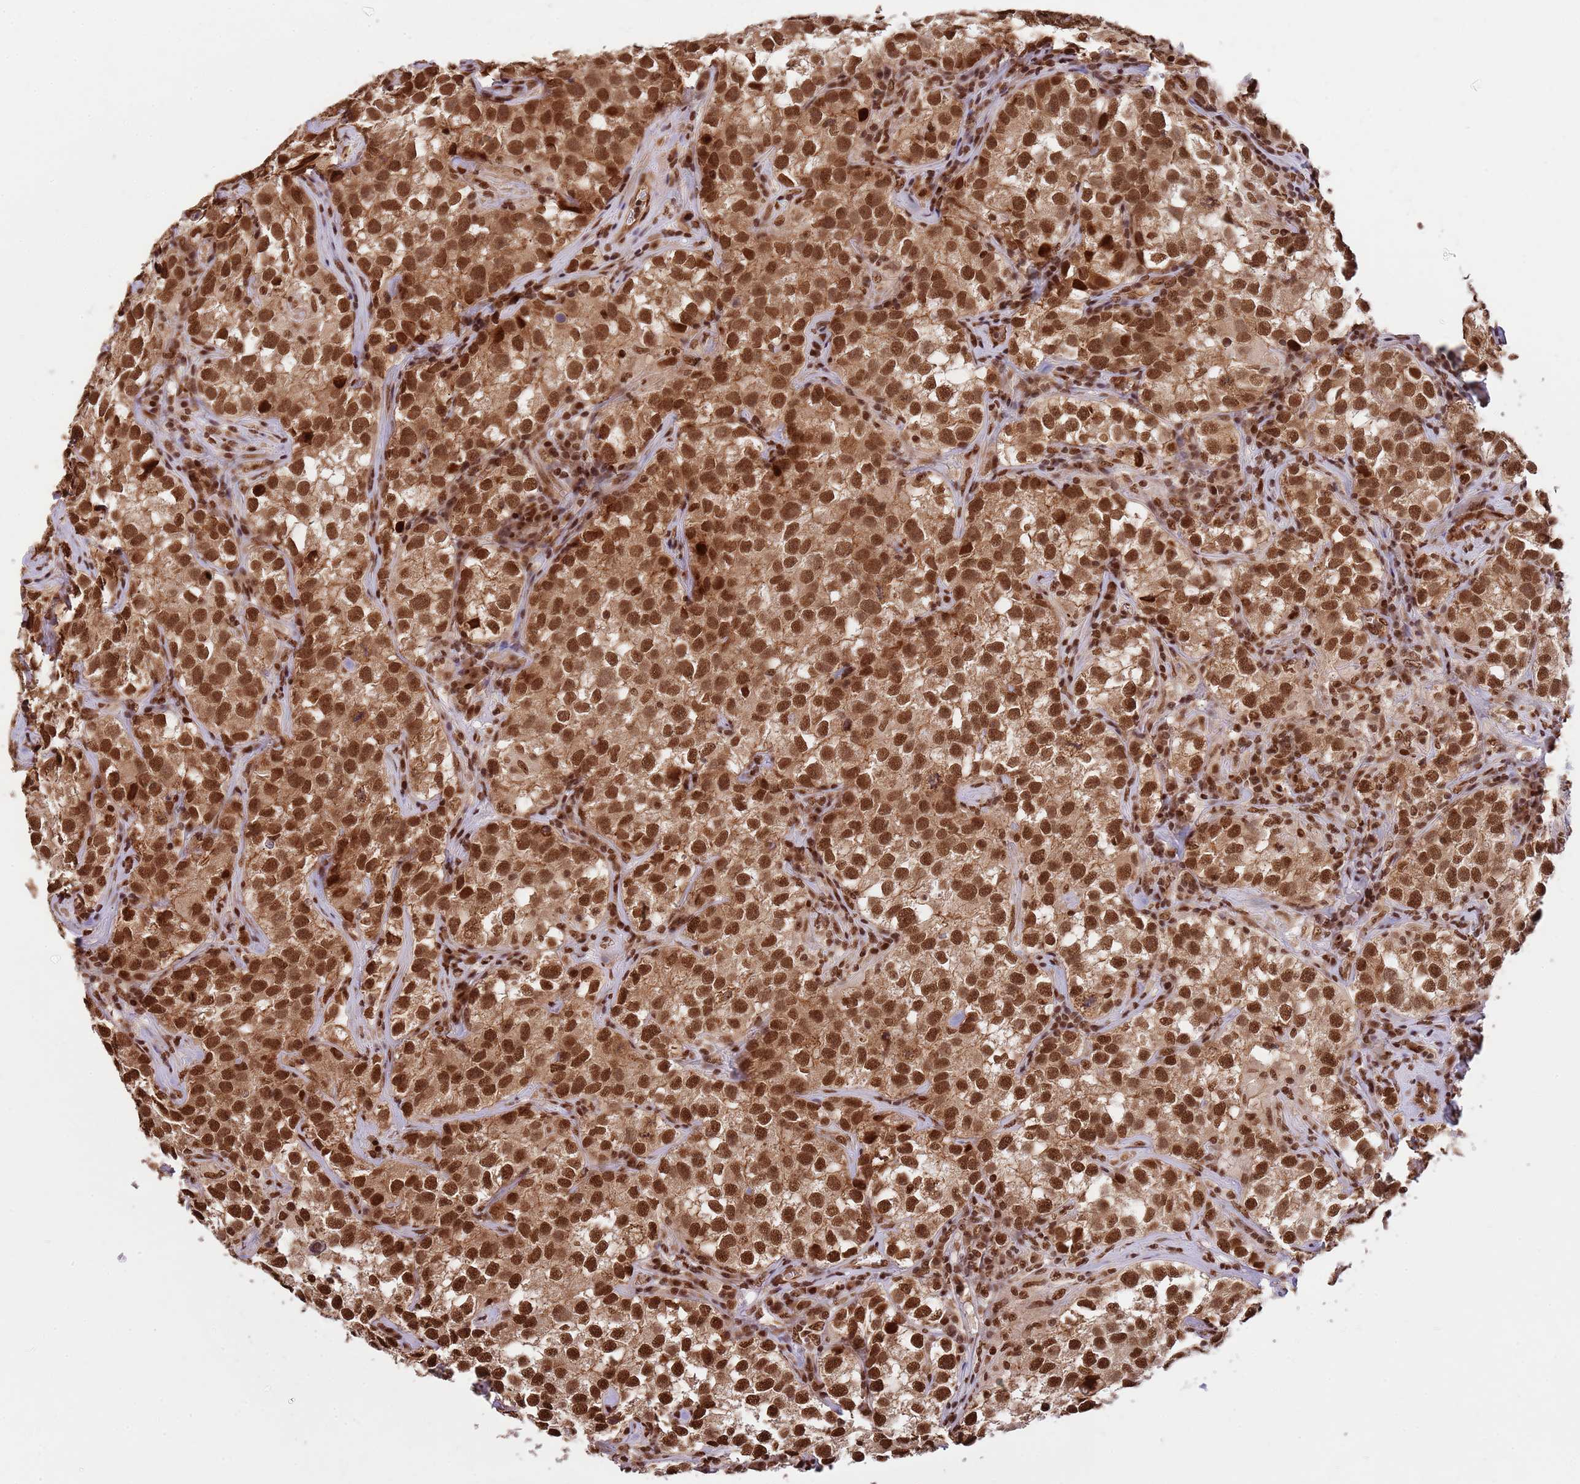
{"staining": {"intensity": "moderate", "quantity": ">75%", "location": "nuclear"}, "tissue": "testis cancer", "cell_type": "Tumor cells", "image_type": "cancer", "snomed": [{"axis": "morphology", "description": "Seminoma, NOS"}, {"axis": "morphology", "description": "Carcinoma, Embryonal, NOS"}, {"axis": "topography", "description": "Testis"}], "caption": "This image displays immunohistochemistry (IHC) staining of testis cancer, with medium moderate nuclear staining in about >75% of tumor cells.", "gene": "ZBTB12", "patient": {"sex": "male", "age": 43}}